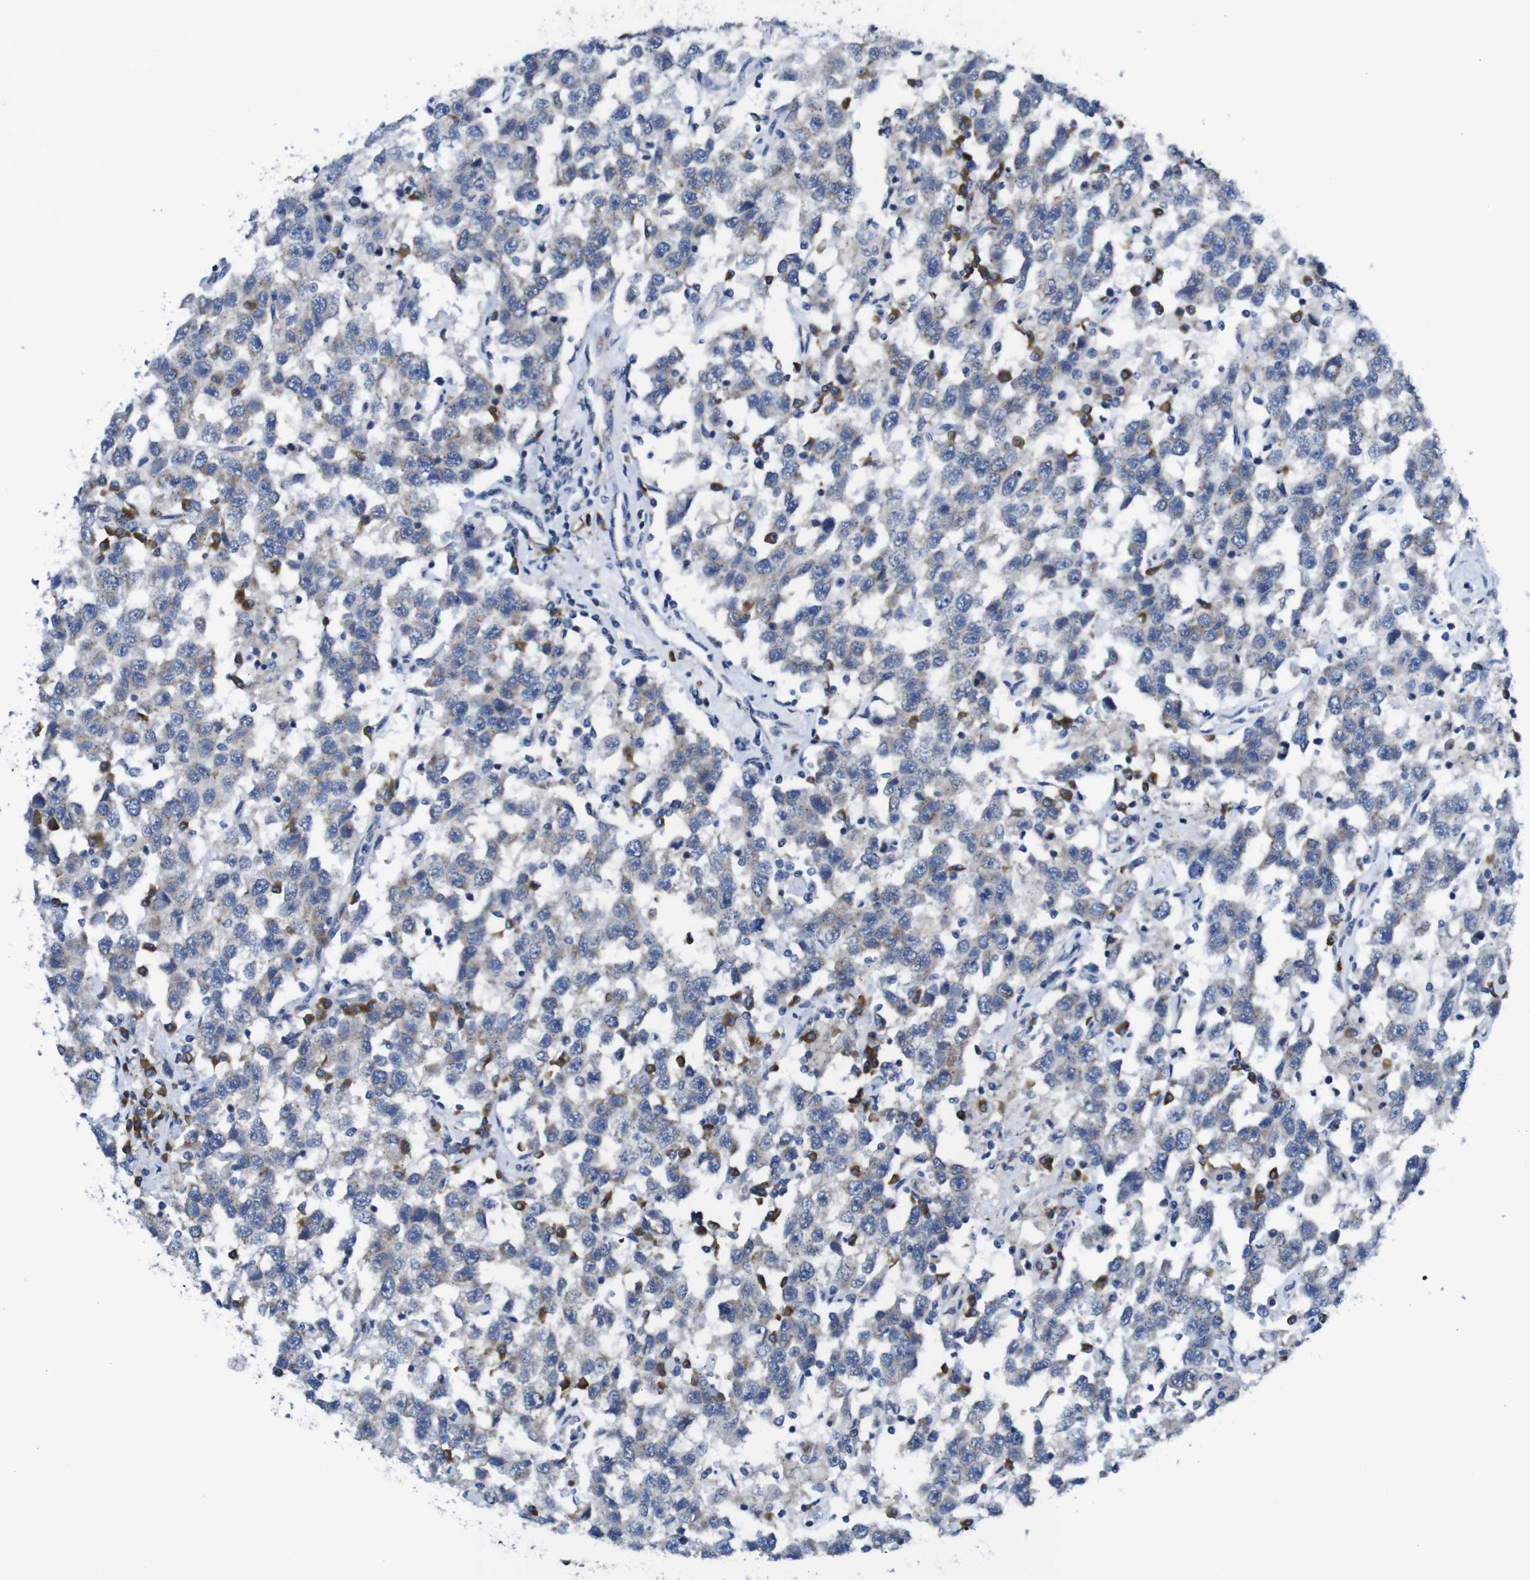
{"staining": {"intensity": "negative", "quantity": "none", "location": "none"}, "tissue": "testis cancer", "cell_type": "Tumor cells", "image_type": "cancer", "snomed": [{"axis": "morphology", "description": "Seminoma, NOS"}, {"axis": "topography", "description": "Testis"}], "caption": "Immunohistochemistry of human testis cancer reveals no staining in tumor cells.", "gene": "DDRGK1", "patient": {"sex": "male", "age": 41}}